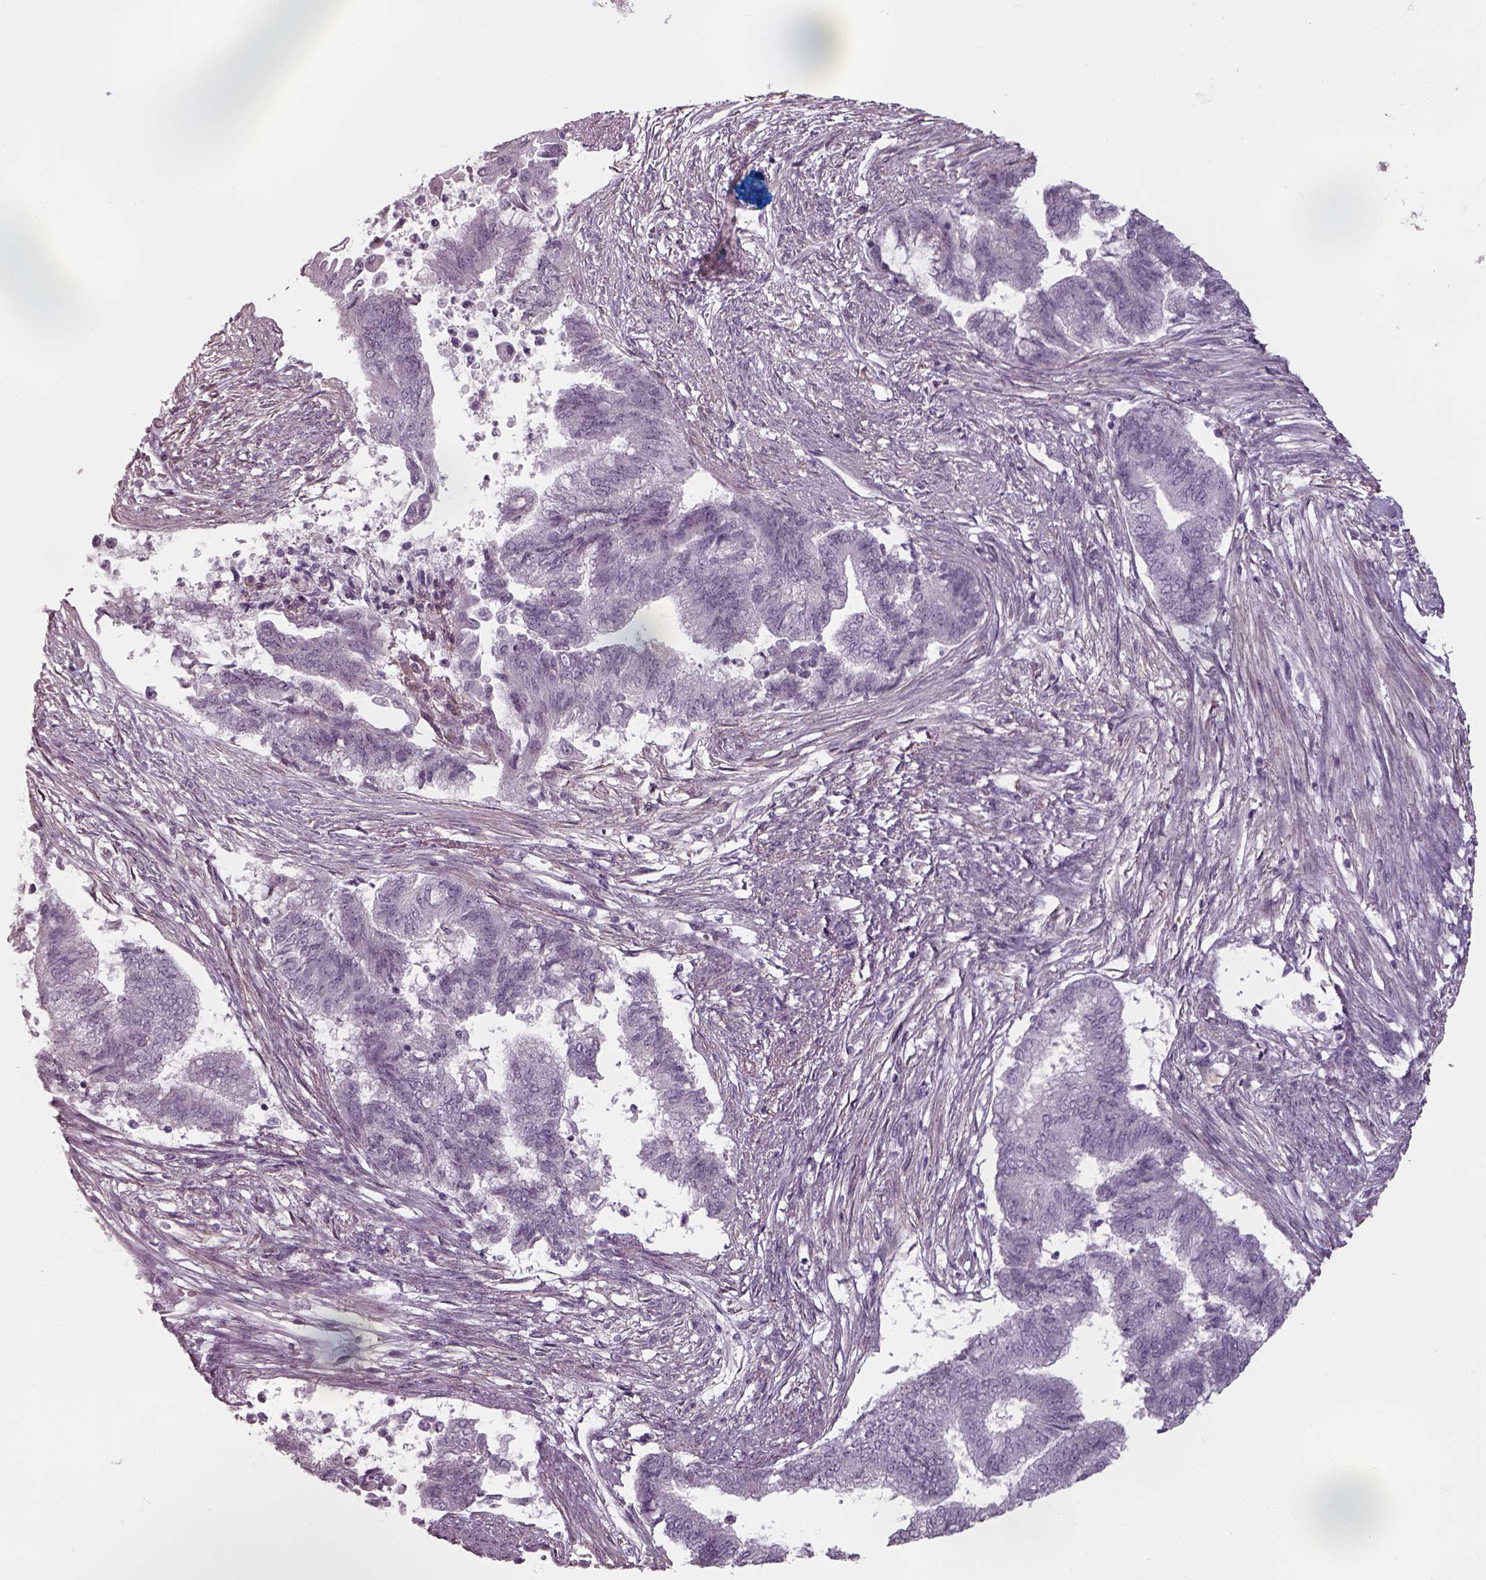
{"staining": {"intensity": "negative", "quantity": "none", "location": "none"}, "tissue": "endometrial cancer", "cell_type": "Tumor cells", "image_type": "cancer", "snomed": [{"axis": "morphology", "description": "Adenocarcinoma, NOS"}, {"axis": "topography", "description": "Endometrium"}], "caption": "A histopathology image of endometrial adenocarcinoma stained for a protein shows no brown staining in tumor cells. Nuclei are stained in blue.", "gene": "SEPTIN14", "patient": {"sex": "female", "age": 65}}